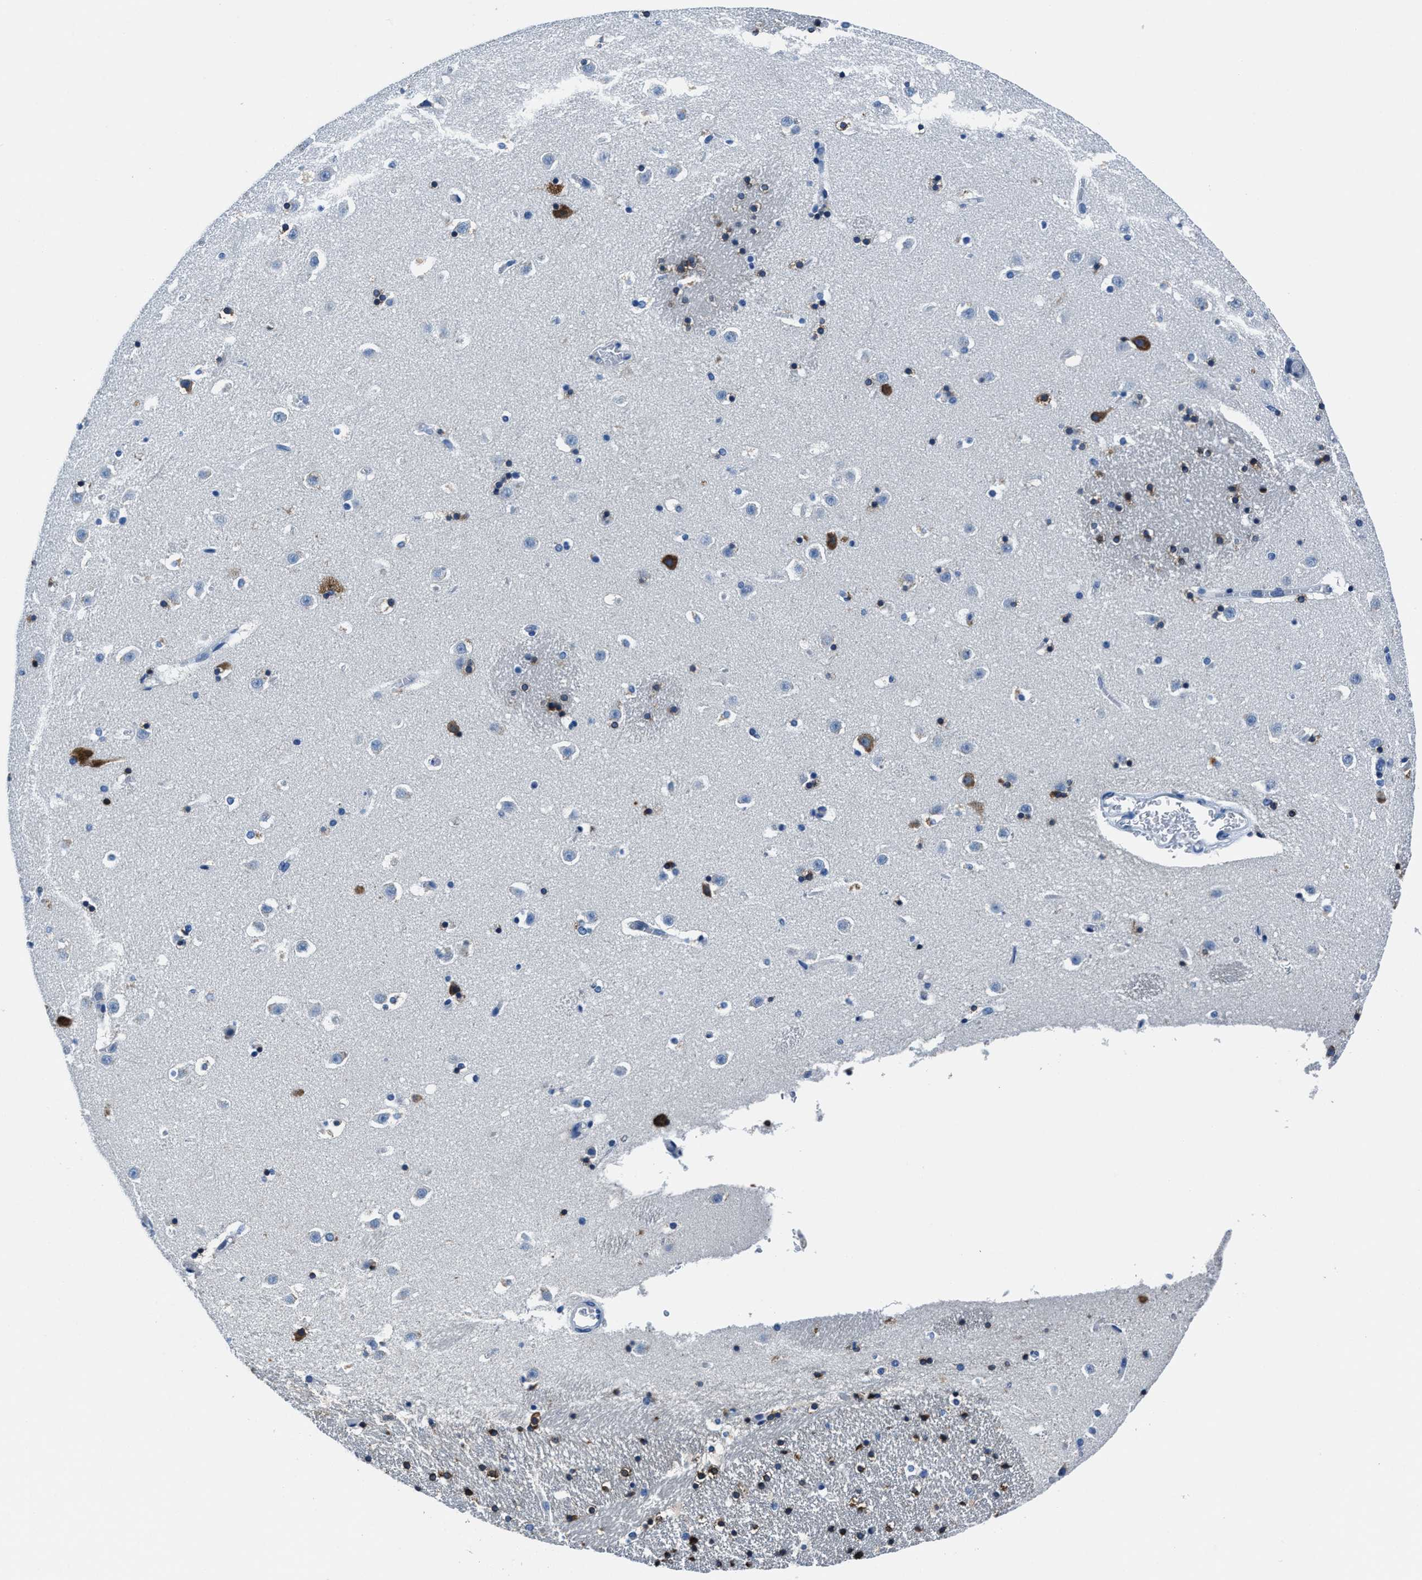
{"staining": {"intensity": "moderate", "quantity": "25%-75%", "location": "cytoplasmic/membranous"}, "tissue": "caudate", "cell_type": "Glial cells", "image_type": "normal", "snomed": [{"axis": "morphology", "description": "Normal tissue, NOS"}, {"axis": "topography", "description": "Lateral ventricle wall"}], "caption": "This histopathology image displays benign caudate stained with immunohistochemistry to label a protein in brown. The cytoplasmic/membranous of glial cells show moderate positivity for the protein. Nuclei are counter-stained blue.", "gene": "NACAD", "patient": {"sex": "male", "age": 45}}